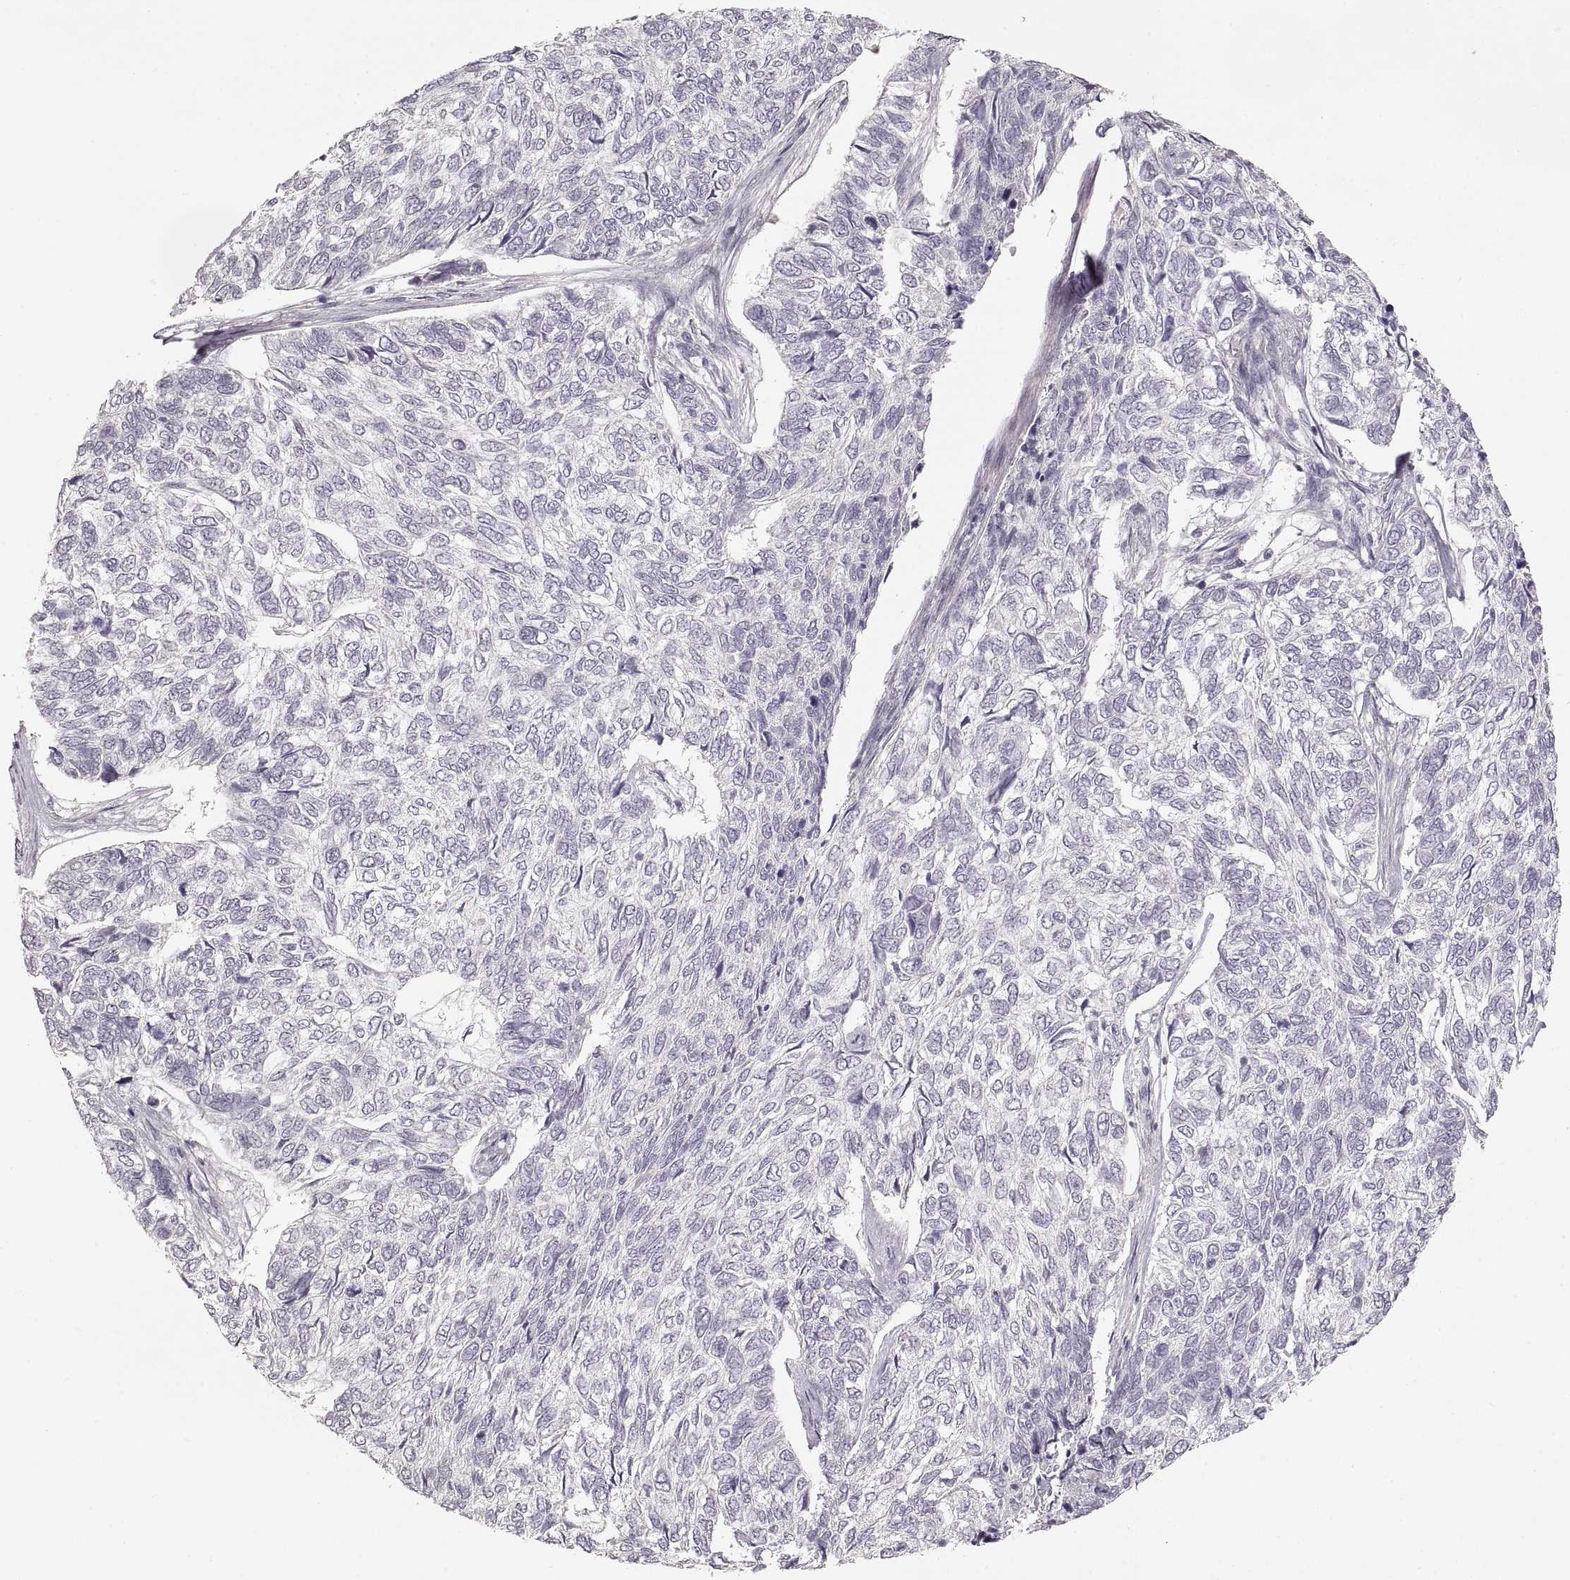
{"staining": {"intensity": "negative", "quantity": "none", "location": "none"}, "tissue": "skin cancer", "cell_type": "Tumor cells", "image_type": "cancer", "snomed": [{"axis": "morphology", "description": "Basal cell carcinoma"}, {"axis": "topography", "description": "Skin"}], "caption": "Skin basal cell carcinoma was stained to show a protein in brown. There is no significant staining in tumor cells.", "gene": "PCSK2", "patient": {"sex": "female", "age": 65}}